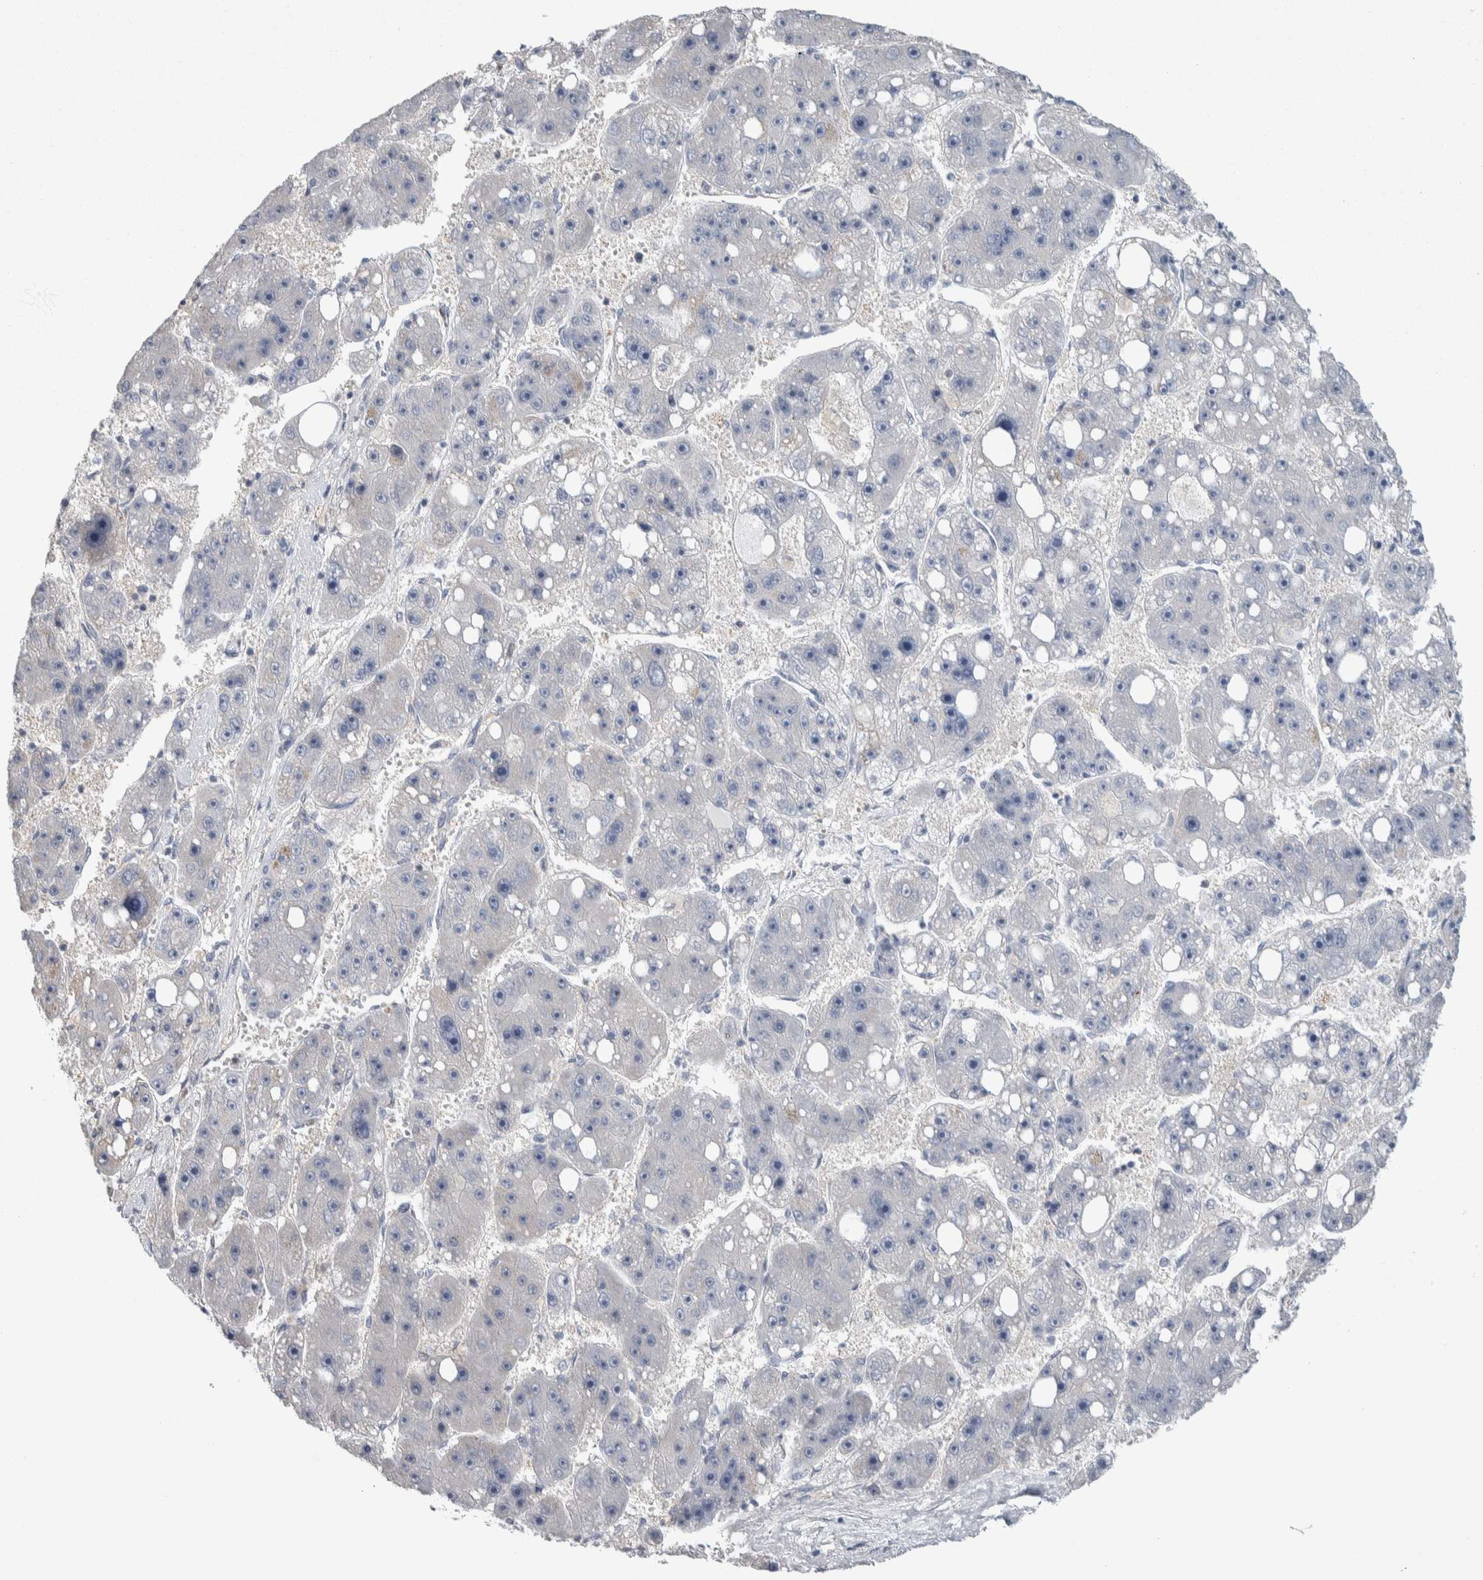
{"staining": {"intensity": "negative", "quantity": "none", "location": "none"}, "tissue": "liver cancer", "cell_type": "Tumor cells", "image_type": "cancer", "snomed": [{"axis": "morphology", "description": "Carcinoma, Hepatocellular, NOS"}, {"axis": "topography", "description": "Liver"}], "caption": "Liver hepatocellular carcinoma was stained to show a protein in brown. There is no significant expression in tumor cells.", "gene": "TAX1BP1", "patient": {"sex": "female", "age": 61}}